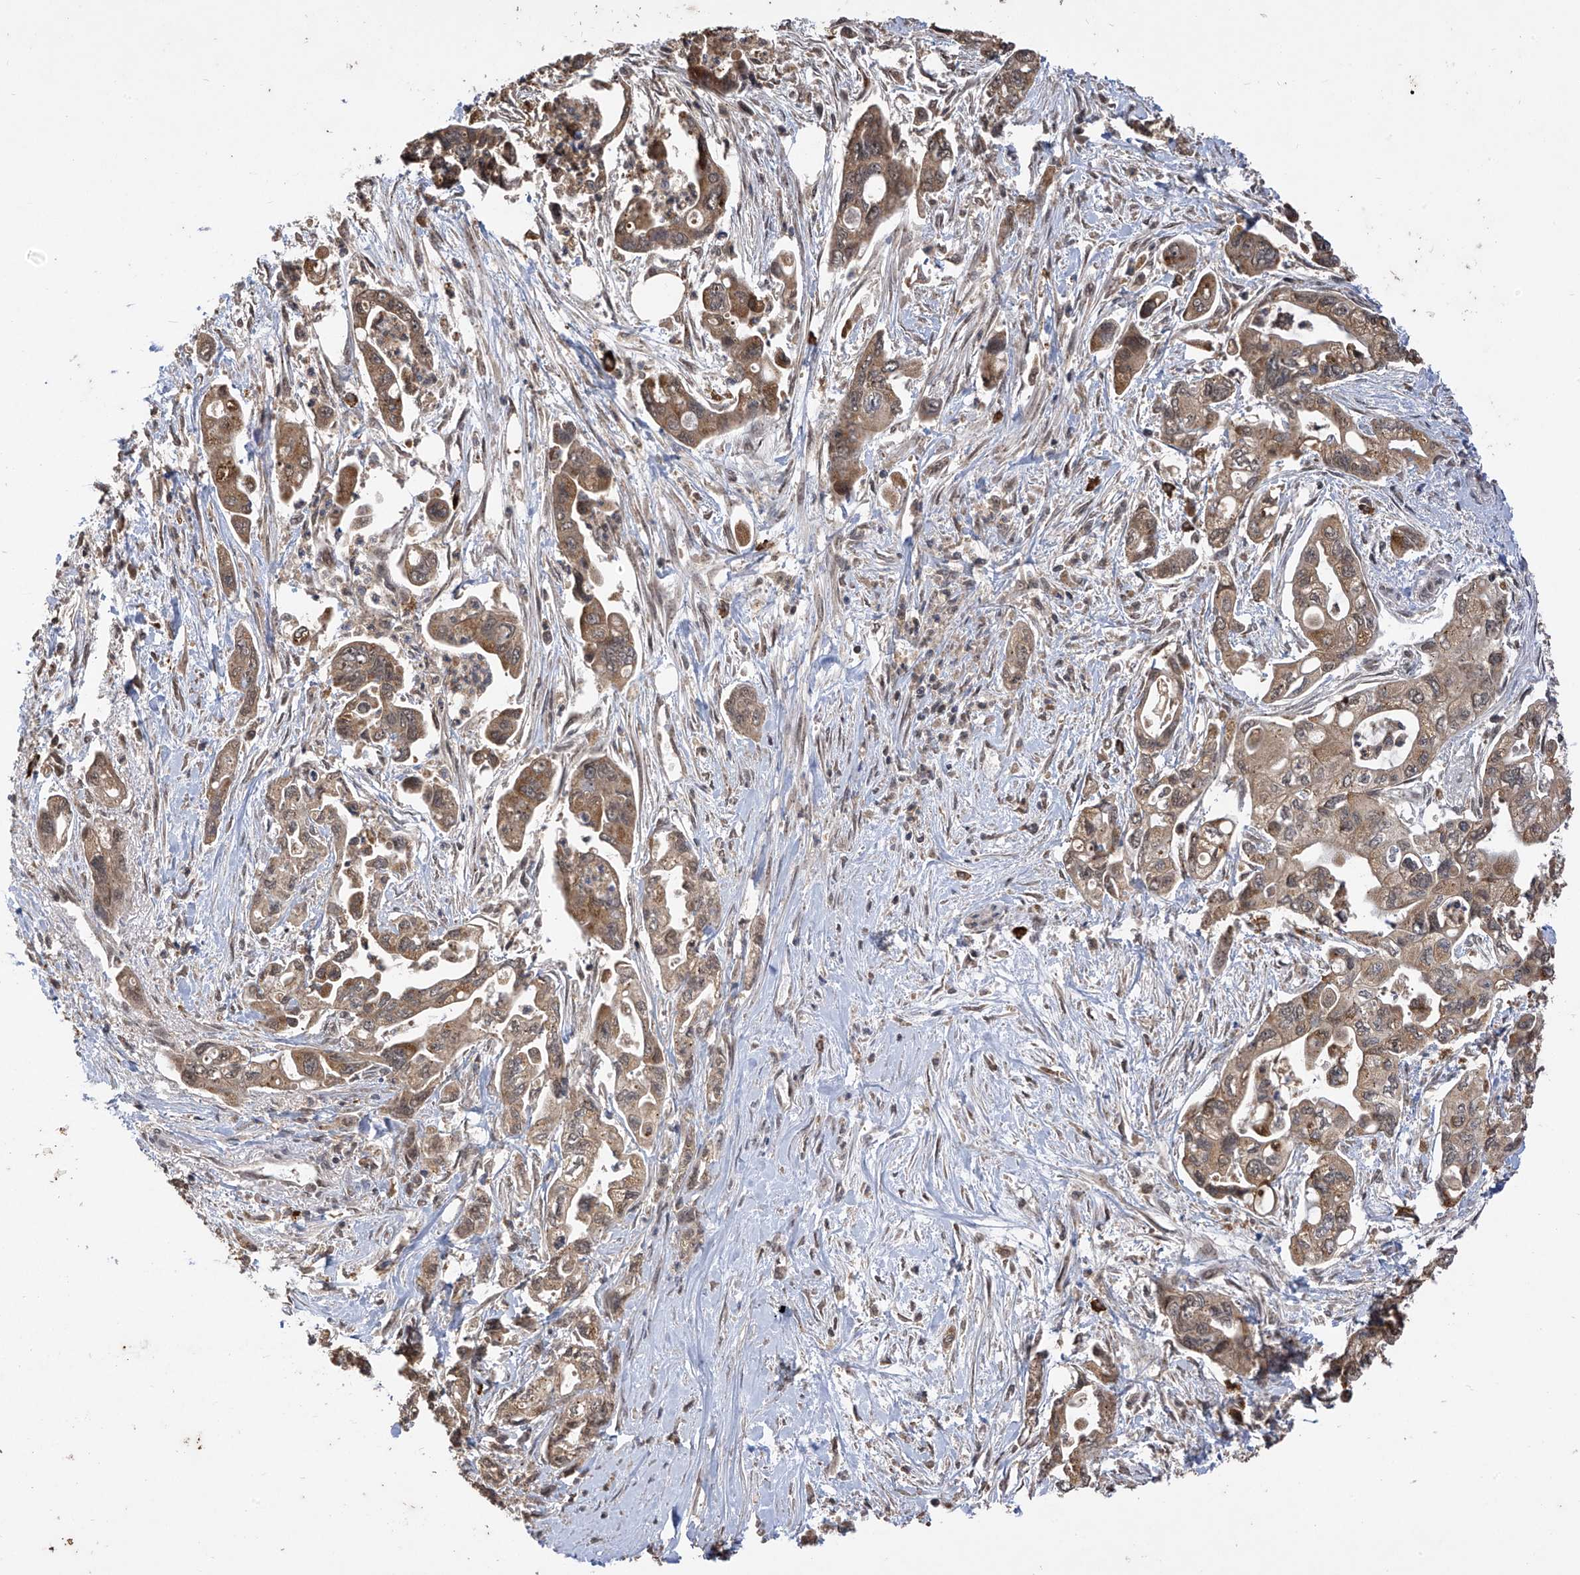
{"staining": {"intensity": "moderate", "quantity": ">75%", "location": "cytoplasmic/membranous,nuclear"}, "tissue": "pancreatic cancer", "cell_type": "Tumor cells", "image_type": "cancer", "snomed": [{"axis": "morphology", "description": "Adenocarcinoma, NOS"}, {"axis": "topography", "description": "Pancreas"}], "caption": "Immunohistochemistry (IHC) histopathology image of pancreatic adenocarcinoma stained for a protein (brown), which reveals medium levels of moderate cytoplasmic/membranous and nuclear positivity in approximately >75% of tumor cells.", "gene": "PNPT1", "patient": {"sex": "male", "age": 70}}